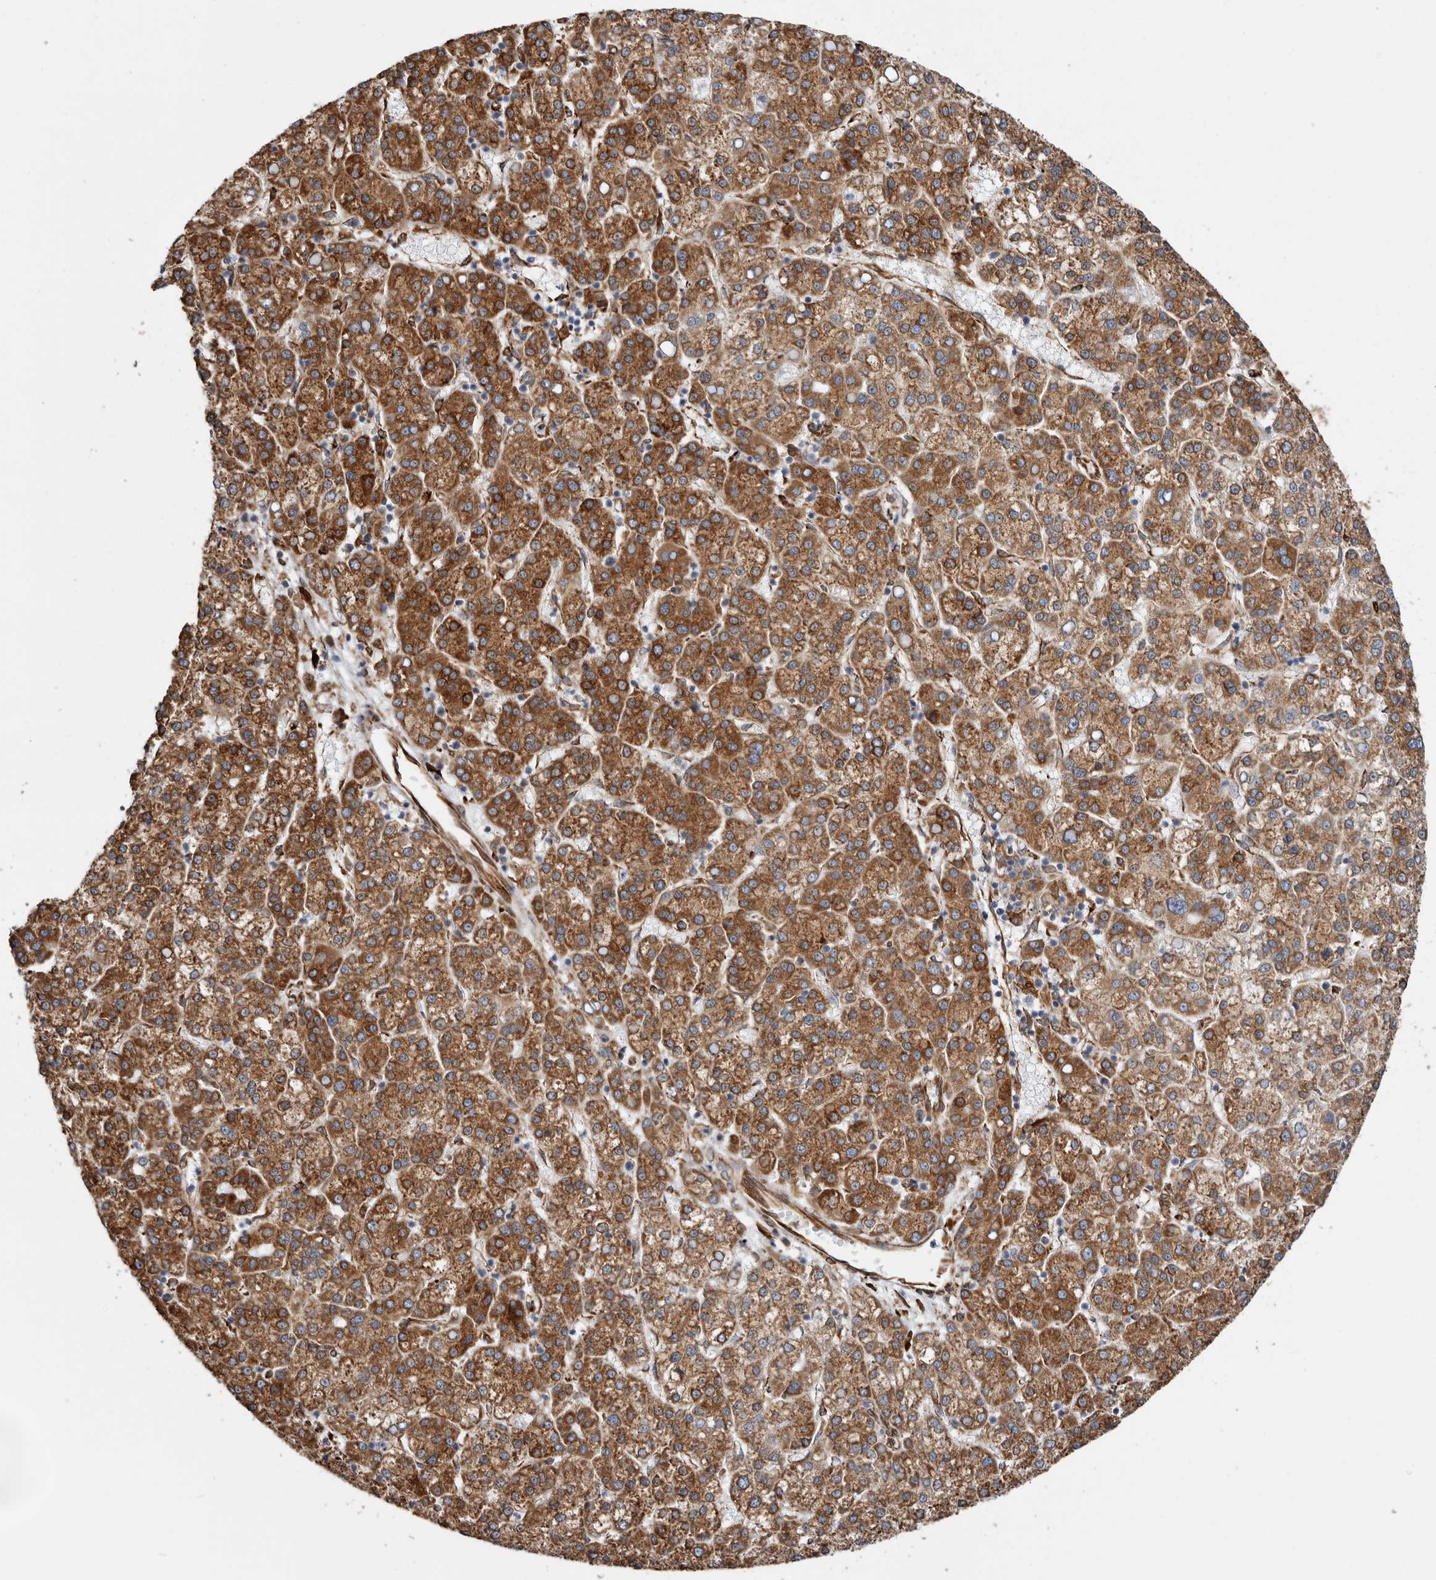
{"staining": {"intensity": "moderate", "quantity": ">75%", "location": "cytoplasmic/membranous"}, "tissue": "liver cancer", "cell_type": "Tumor cells", "image_type": "cancer", "snomed": [{"axis": "morphology", "description": "Carcinoma, Hepatocellular, NOS"}, {"axis": "topography", "description": "Liver"}], "caption": "Human liver hepatocellular carcinoma stained with a brown dye reveals moderate cytoplasmic/membranous positive expression in about >75% of tumor cells.", "gene": "SEMA3E", "patient": {"sex": "female", "age": 58}}